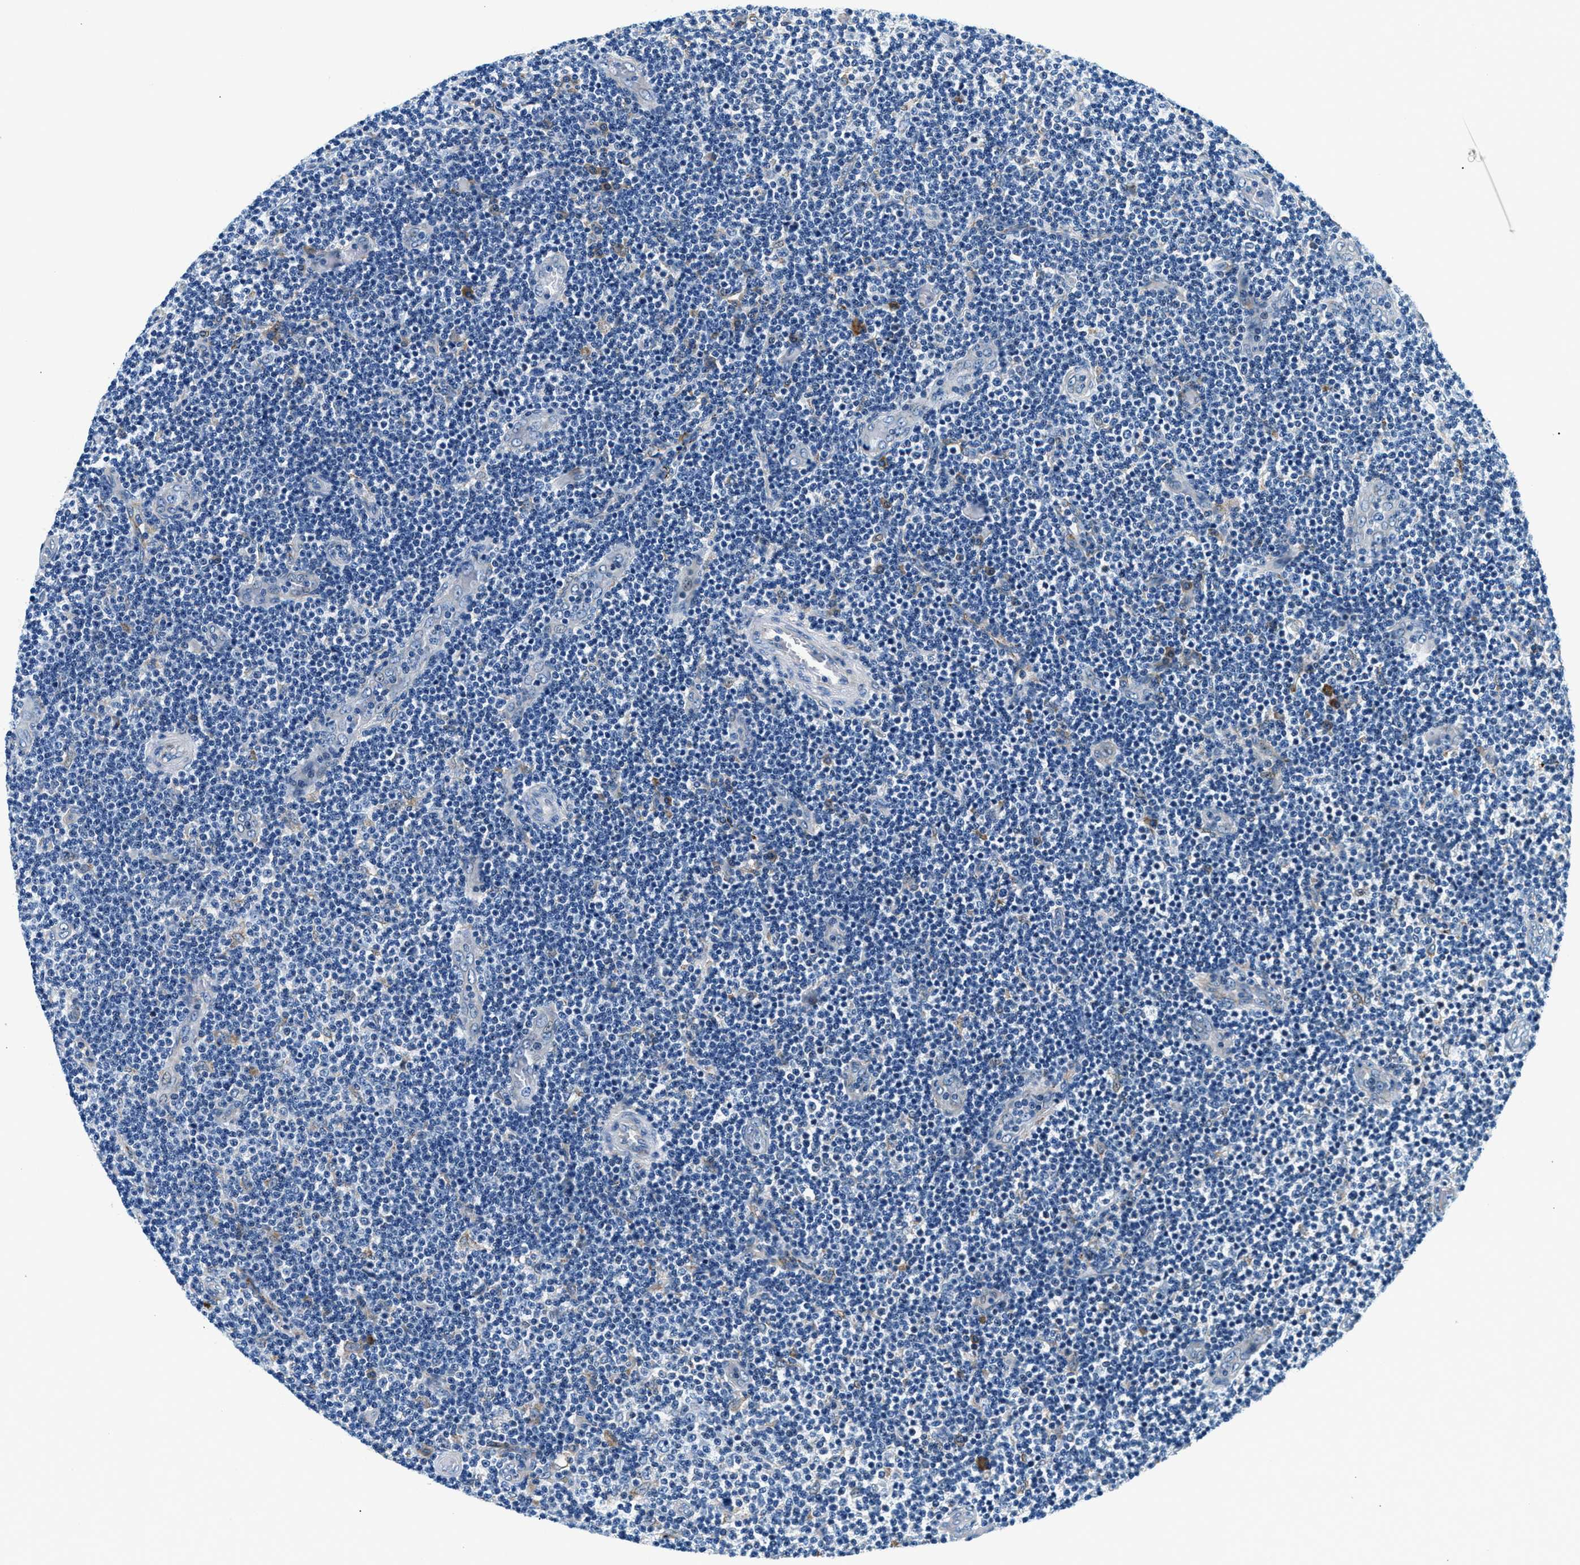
{"staining": {"intensity": "negative", "quantity": "none", "location": "none"}, "tissue": "lymphoma", "cell_type": "Tumor cells", "image_type": "cancer", "snomed": [{"axis": "morphology", "description": "Malignant lymphoma, non-Hodgkin's type, Low grade"}, {"axis": "topography", "description": "Lymph node"}], "caption": "Tumor cells are negative for brown protein staining in lymphoma.", "gene": "SLFN11", "patient": {"sex": "male", "age": 83}}